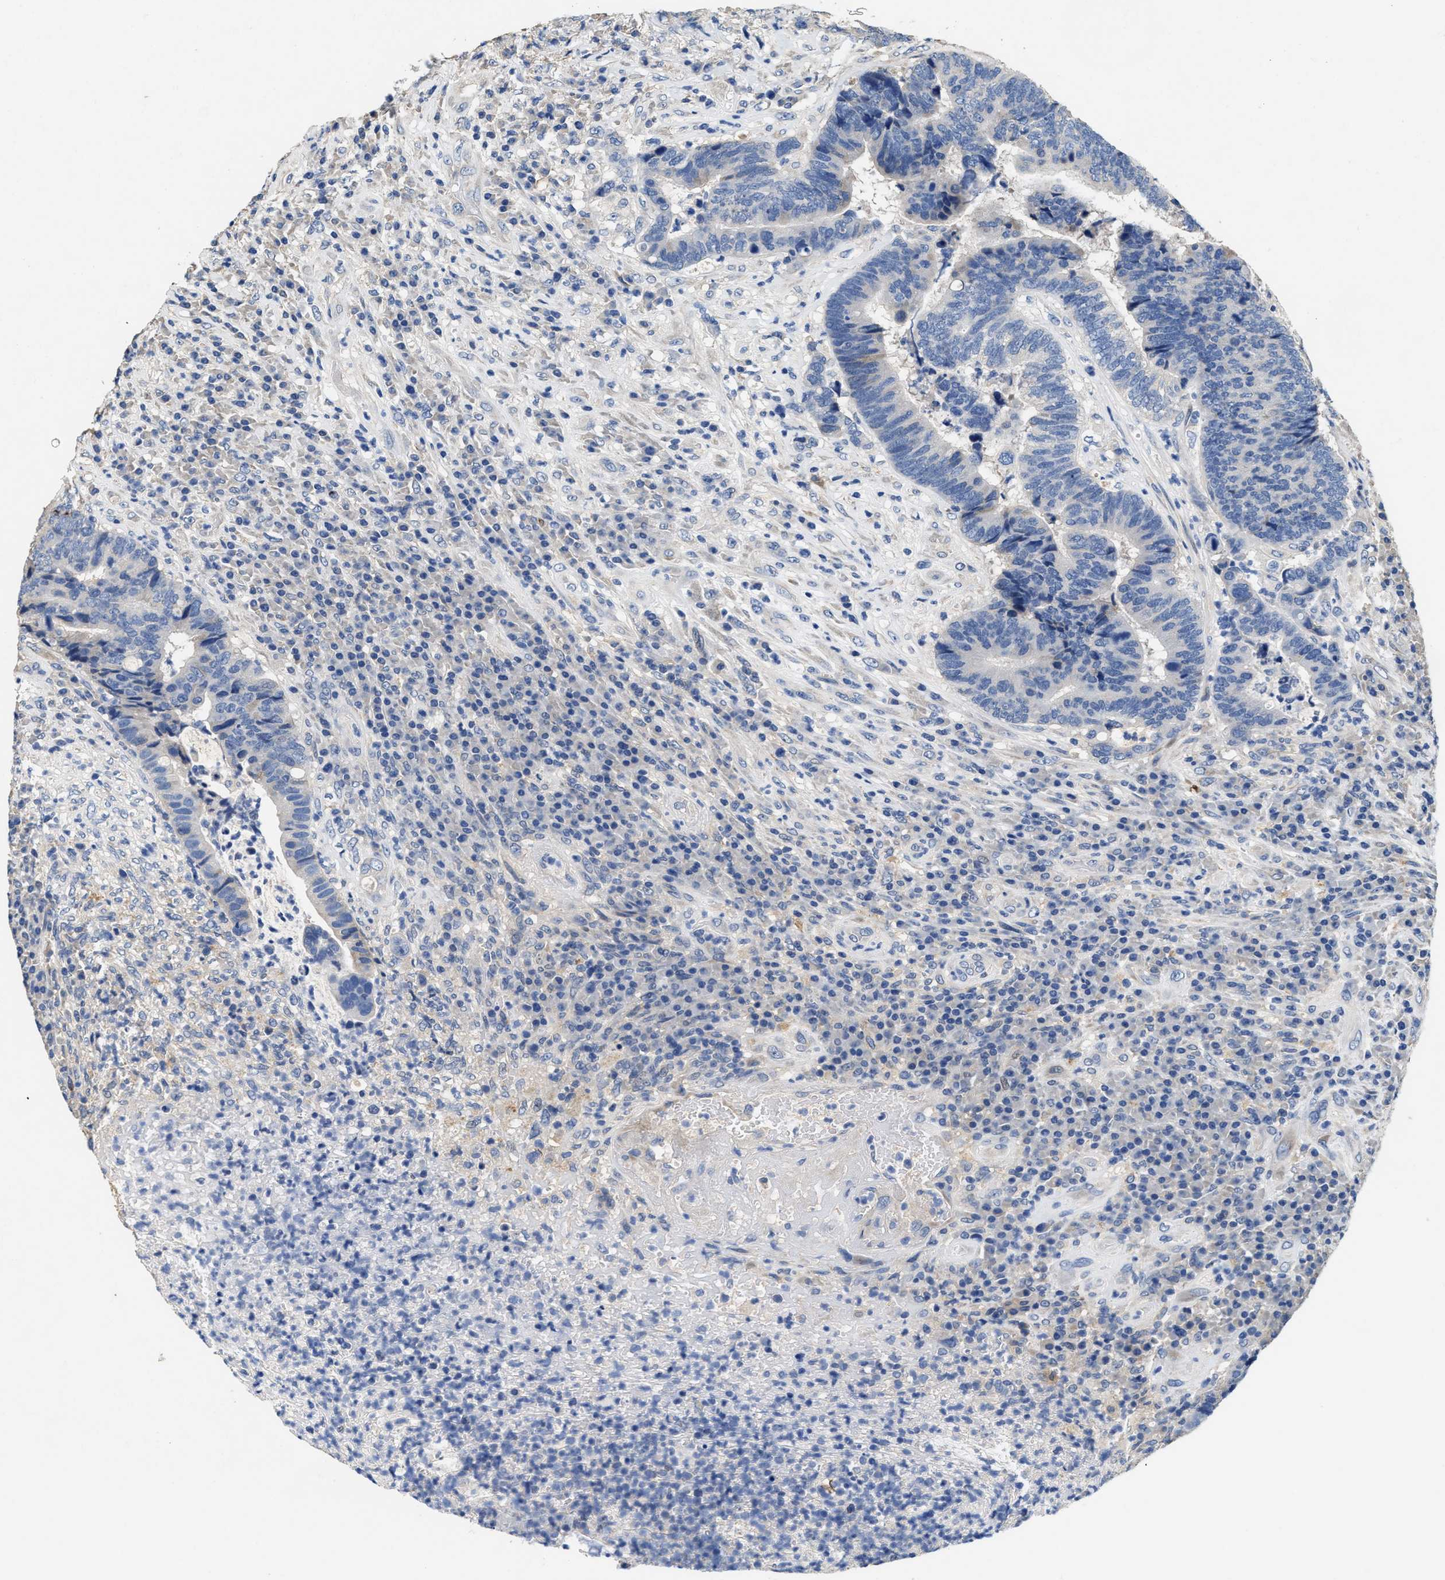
{"staining": {"intensity": "negative", "quantity": "none", "location": "none"}, "tissue": "colorectal cancer", "cell_type": "Tumor cells", "image_type": "cancer", "snomed": [{"axis": "morphology", "description": "Adenocarcinoma, NOS"}, {"axis": "topography", "description": "Rectum"}], "caption": "This is an immunohistochemistry micrograph of adenocarcinoma (colorectal). There is no staining in tumor cells.", "gene": "PEG10", "patient": {"sex": "female", "age": 89}}